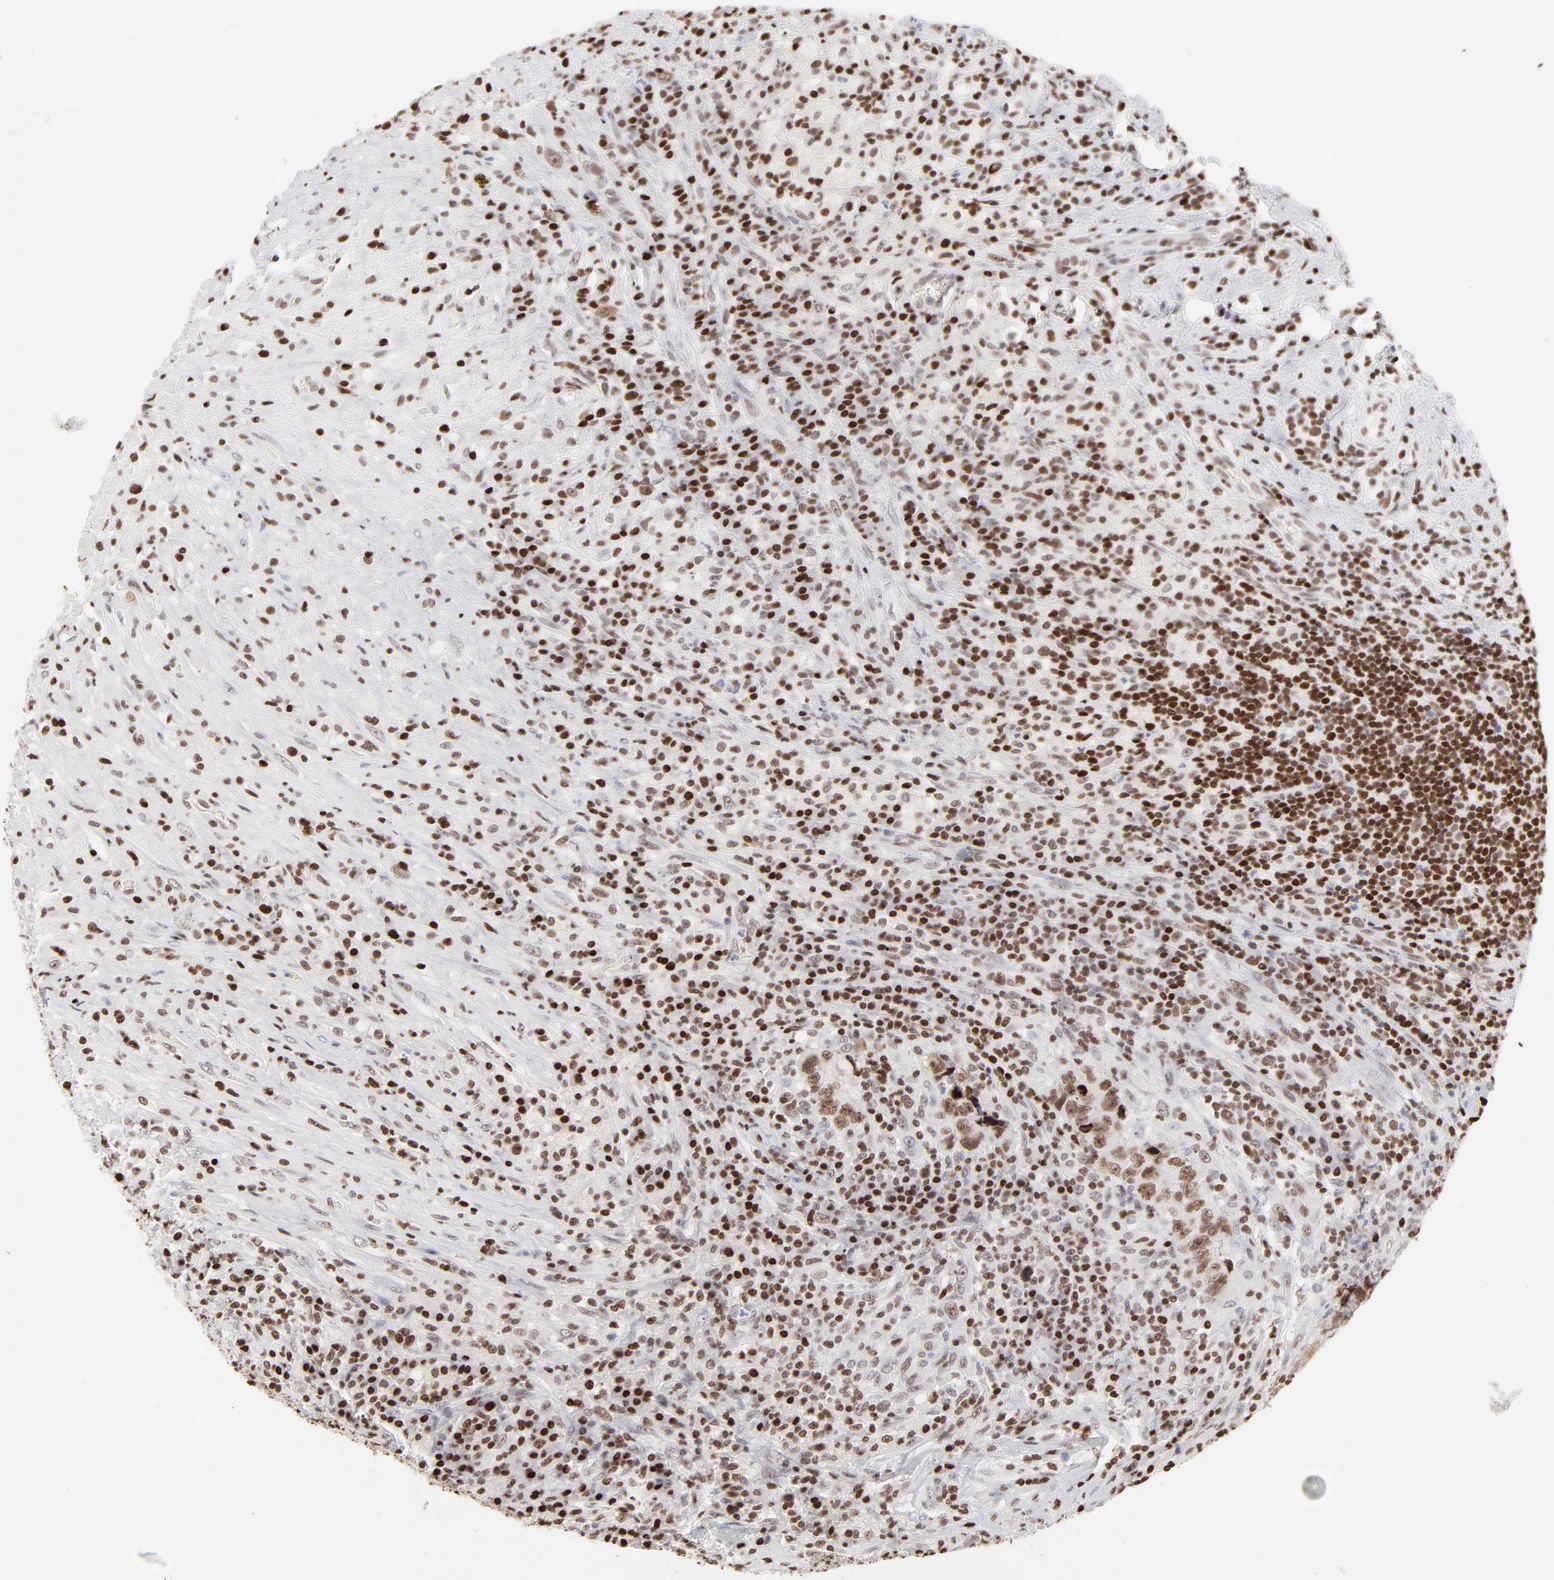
{"staining": {"intensity": "strong", "quantity": ">75%", "location": "nuclear"}, "tissue": "testis cancer", "cell_type": "Tumor cells", "image_type": "cancer", "snomed": [{"axis": "morphology", "description": "Necrosis, NOS"}, {"axis": "morphology", "description": "Carcinoma, Embryonal, NOS"}, {"axis": "topography", "description": "Testis"}], "caption": "Testis cancer (embryonal carcinoma) stained with immunohistochemistry demonstrates strong nuclear expression in about >75% of tumor cells. (DAB (3,3'-diaminobenzidine) IHC, brown staining for protein, blue staining for nuclei).", "gene": "PARP1", "patient": {"sex": "male", "age": 19}}